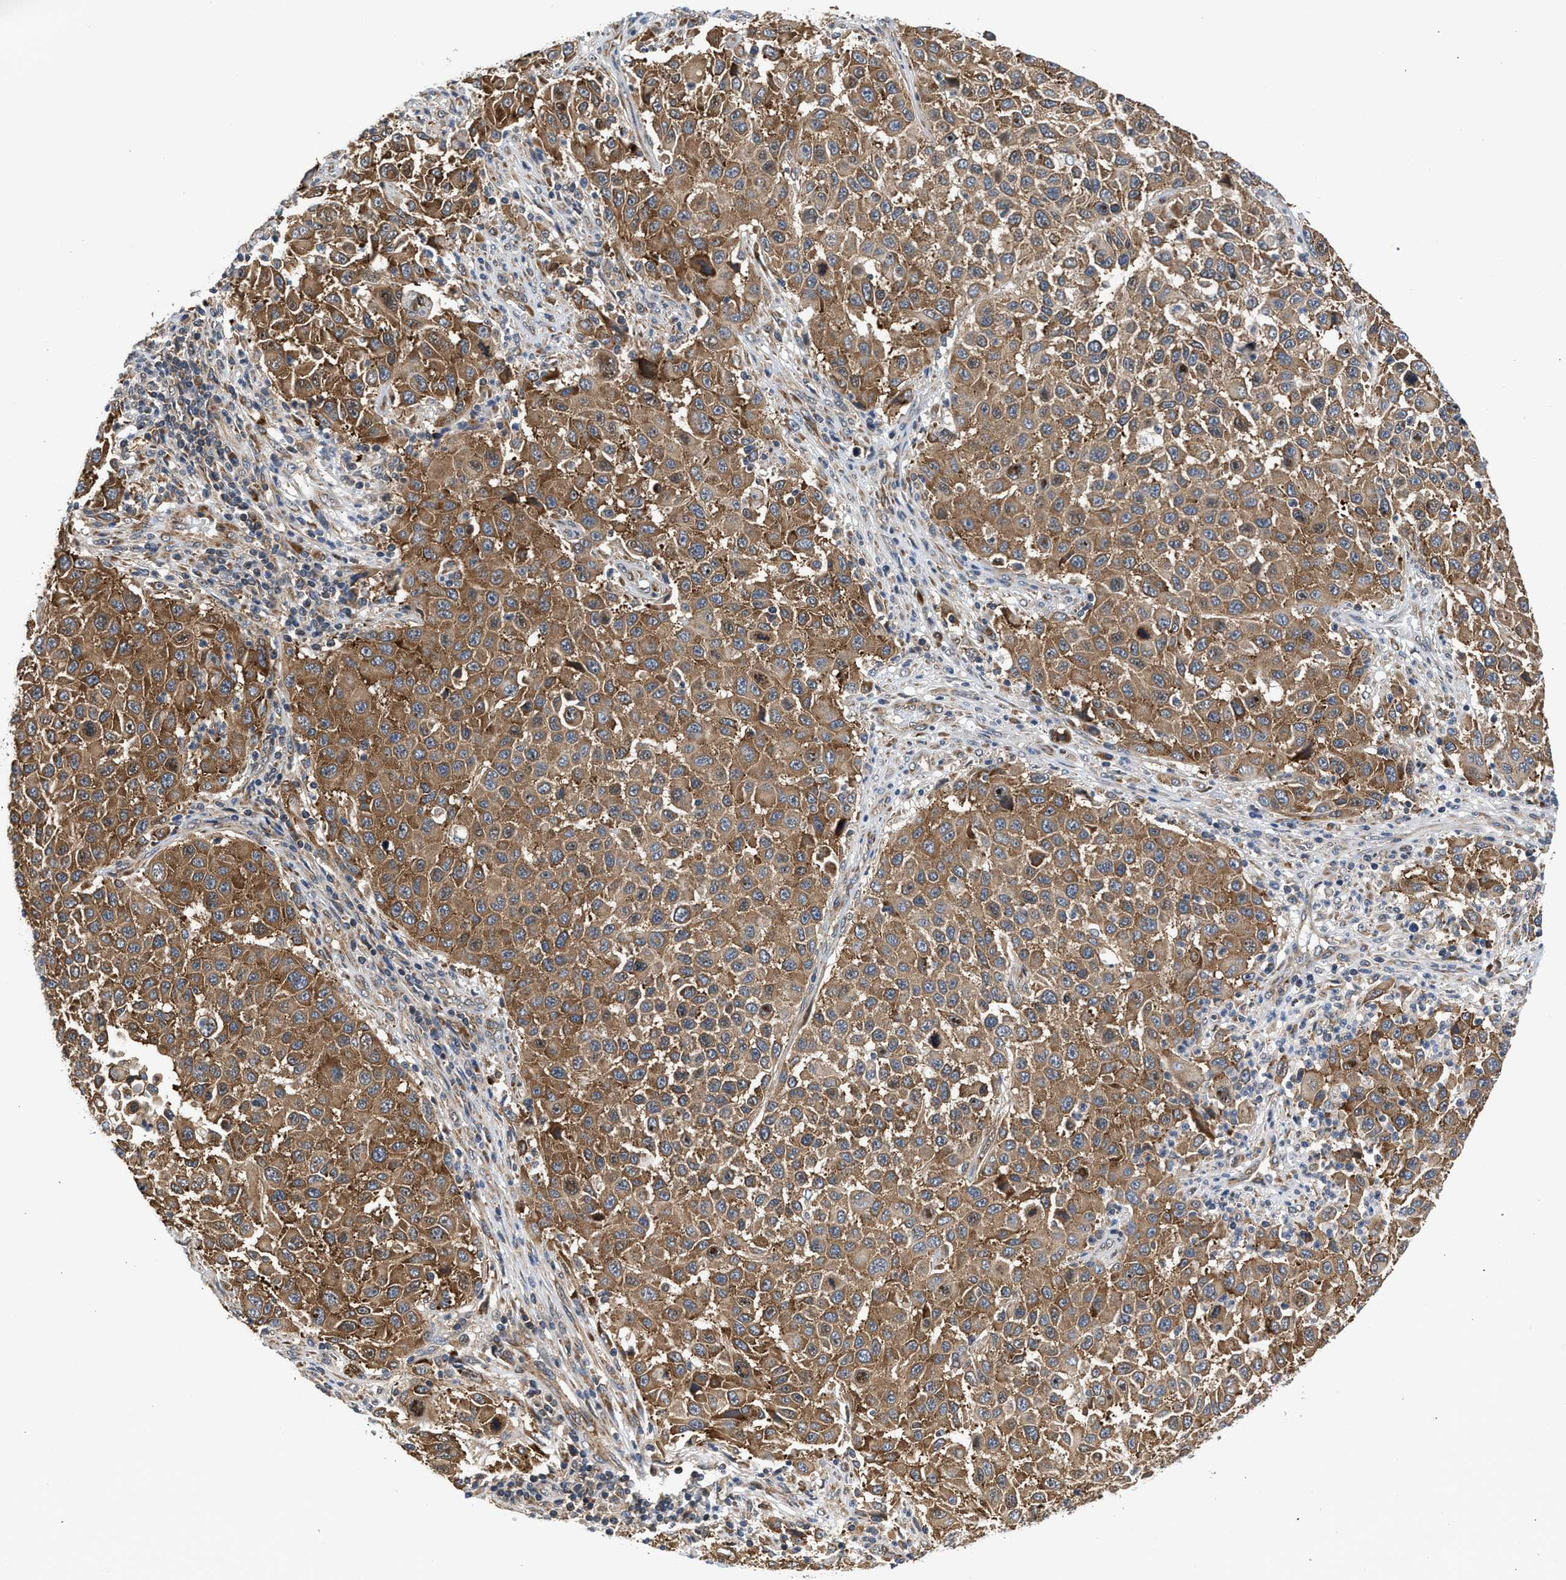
{"staining": {"intensity": "moderate", "quantity": ">75%", "location": "cytoplasmic/membranous"}, "tissue": "melanoma", "cell_type": "Tumor cells", "image_type": "cancer", "snomed": [{"axis": "morphology", "description": "Malignant melanoma, Metastatic site"}, {"axis": "topography", "description": "Lymph node"}], "caption": "Immunohistochemical staining of human melanoma reveals medium levels of moderate cytoplasmic/membranous positivity in approximately >75% of tumor cells.", "gene": "POLG2", "patient": {"sex": "male", "age": 61}}